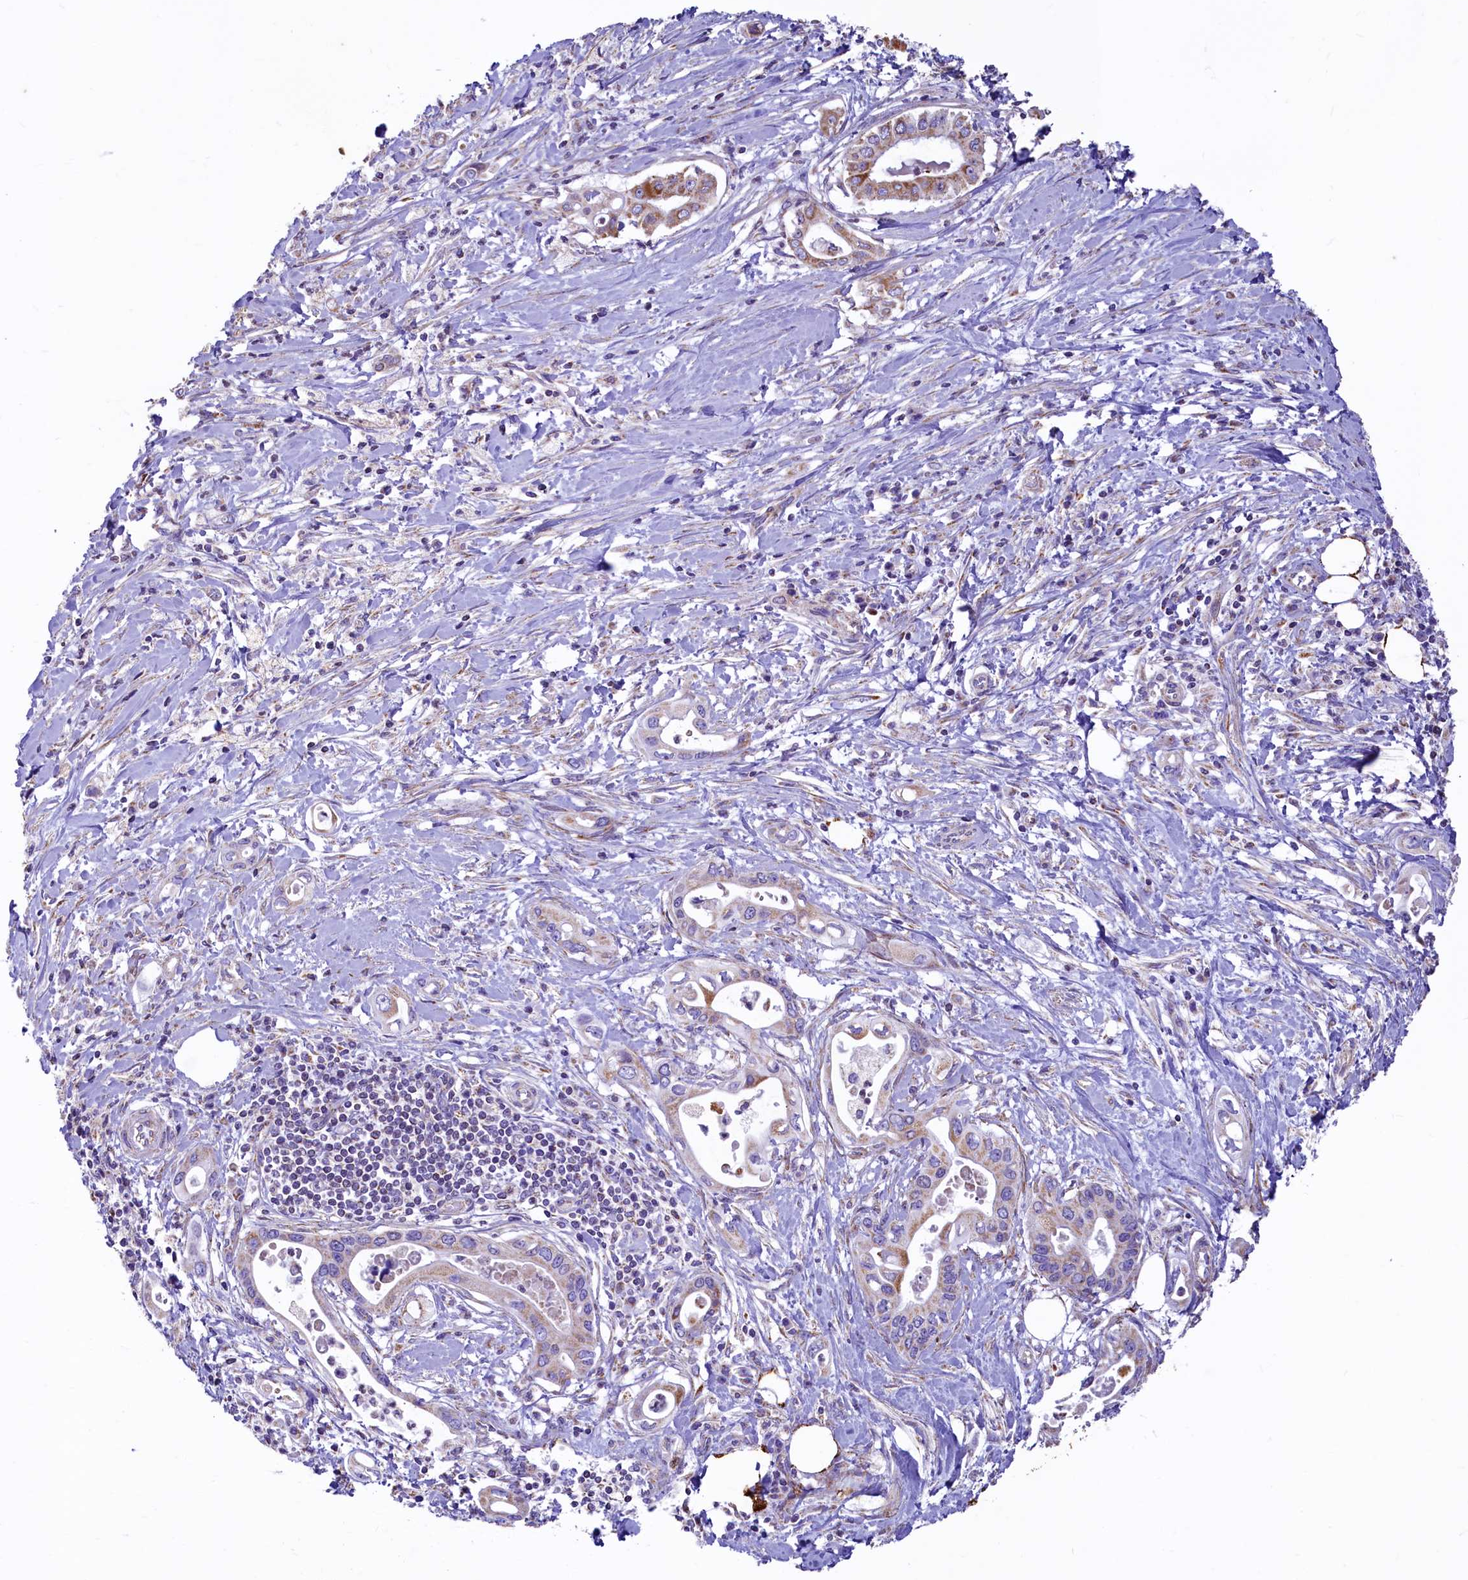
{"staining": {"intensity": "moderate", "quantity": "<25%", "location": "cytoplasmic/membranous"}, "tissue": "pancreatic cancer", "cell_type": "Tumor cells", "image_type": "cancer", "snomed": [{"axis": "morphology", "description": "Adenocarcinoma, NOS"}, {"axis": "topography", "description": "Pancreas"}], "caption": "Immunohistochemical staining of pancreatic adenocarcinoma shows low levels of moderate cytoplasmic/membranous protein positivity in approximately <25% of tumor cells. The staining was performed using DAB to visualize the protein expression in brown, while the nuclei were stained in blue with hematoxylin (Magnification: 20x).", "gene": "VWCE", "patient": {"sex": "female", "age": 77}}